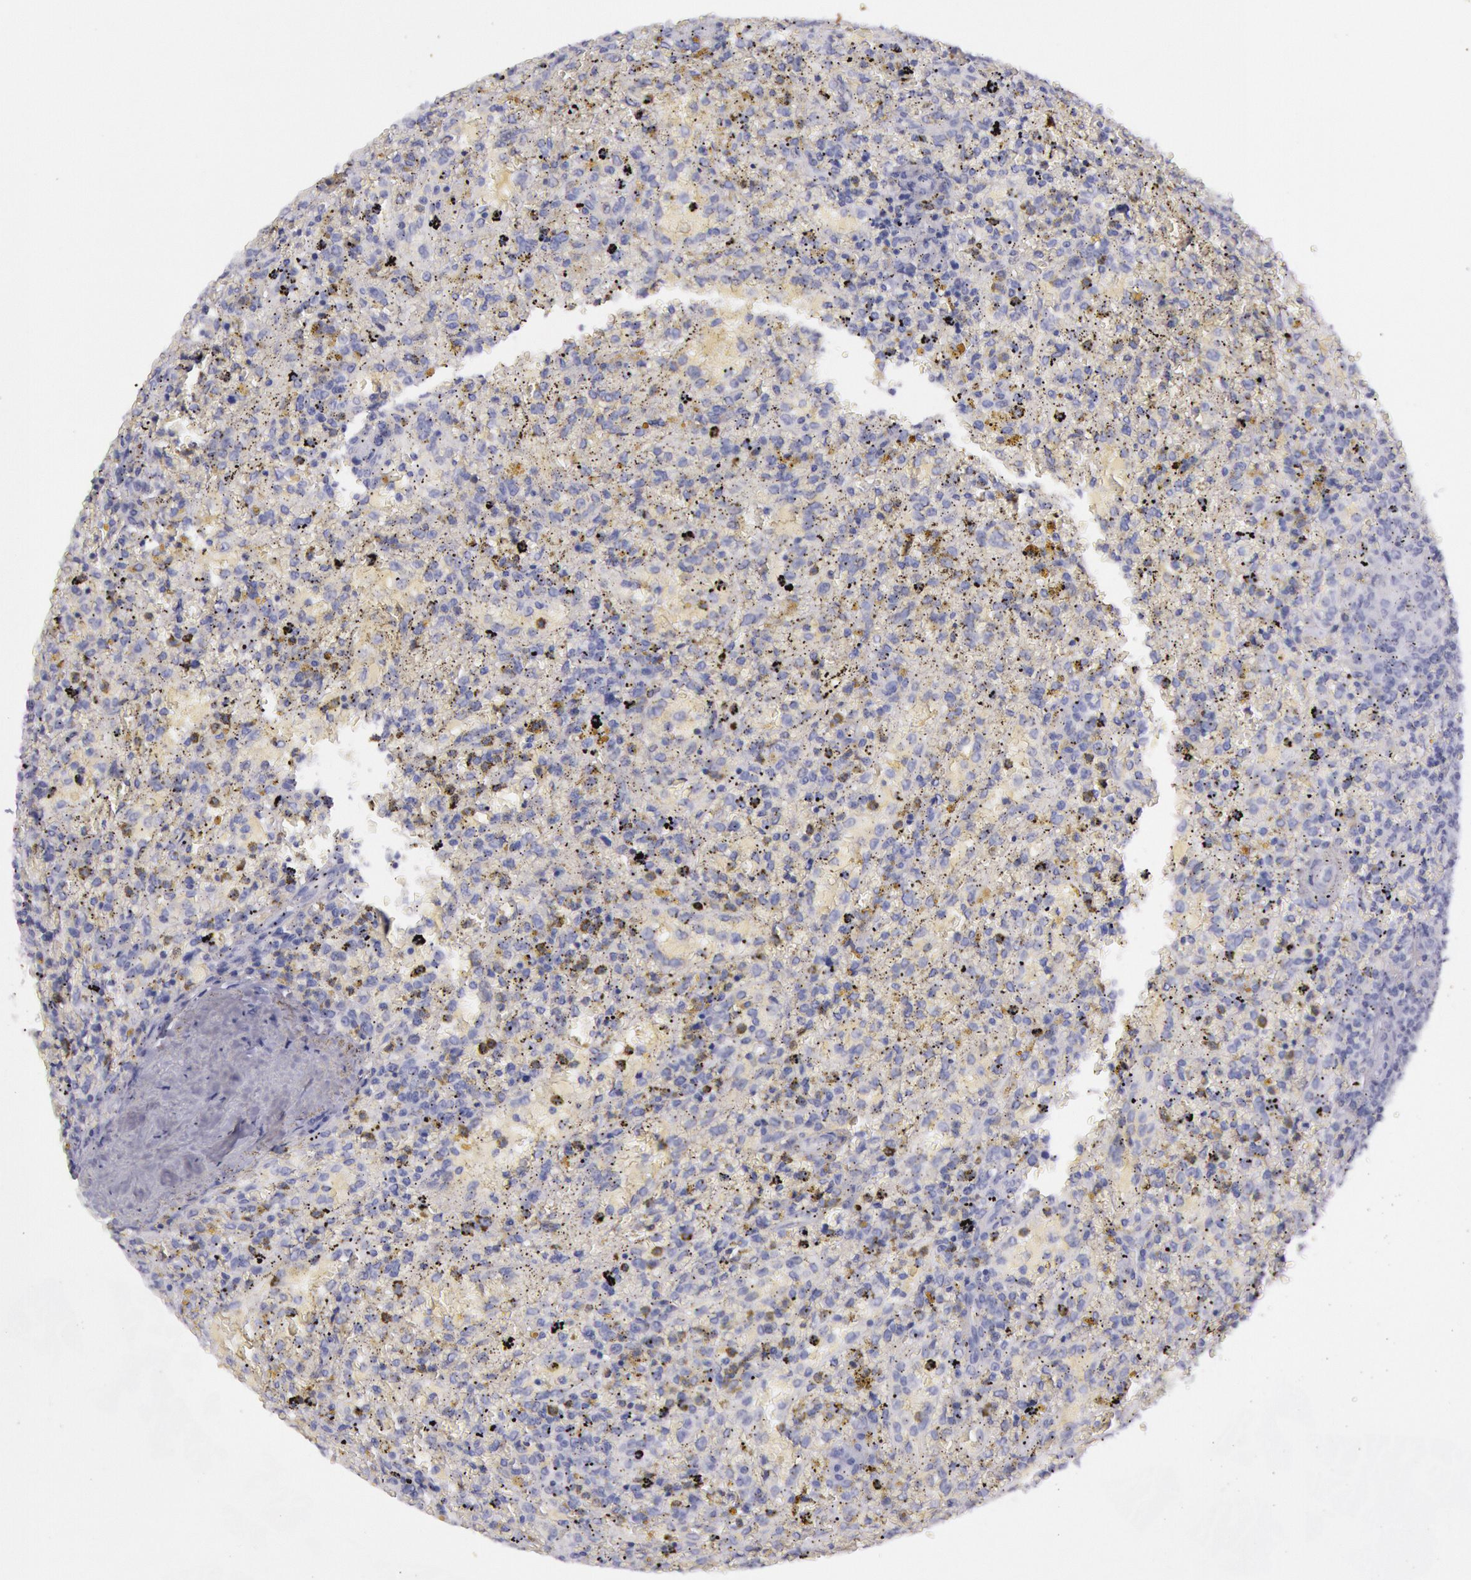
{"staining": {"intensity": "negative", "quantity": "none", "location": "none"}, "tissue": "lymphoma", "cell_type": "Tumor cells", "image_type": "cancer", "snomed": [{"axis": "morphology", "description": "Malignant lymphoma, non-Hodgkin's type, High grade"}, {"axis": "topography", "description": "Spleen"}, {"axis": "topography", "description": "Lymph node"}], "caption": "This is a image of immunohistochemistry (IHC) staining of malignant lymphoma, non-Hodgkin's type (high-grade), which shows no staining in tumor cells.", "gene": "CKB", "patient": {"sex": "female", "age": 70}}